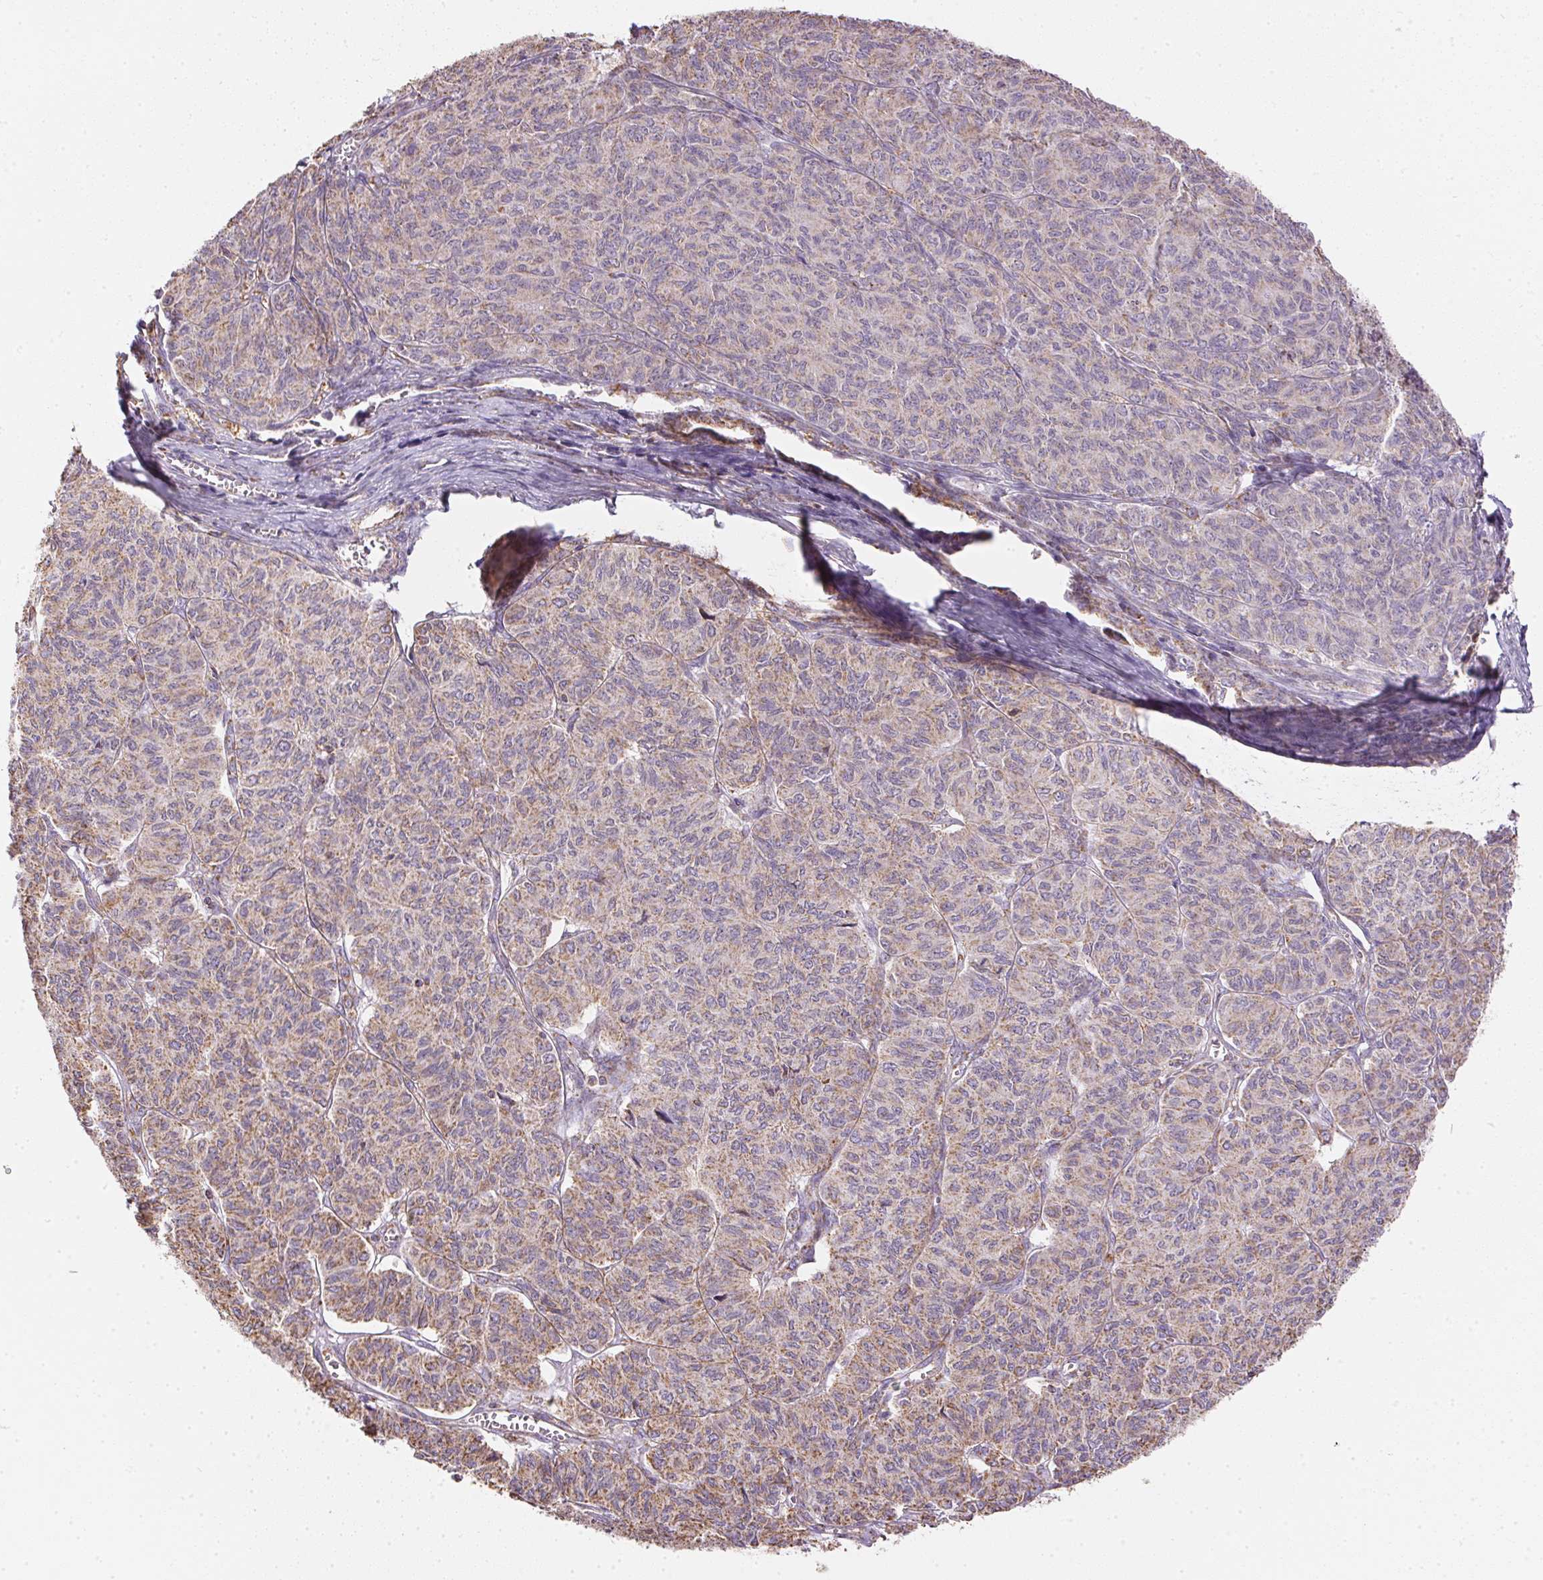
{"staining": {"intensity": "moderate", "quantity": ">75%", "location": "cytoplasmic/membranous"}, "tissue": "ovarian cancer", "cell_type": "Tumor cells", "image_type": "cancer", "snomed": [{"axis": "morphology", "description": "Carcinoma, endometroid"}, {"axis": "topography", "description": "Ovary"}], "caption": "About >75% of tumor cells in human ovarian endometroid carcinoma show moderate cytoplasmic/membranous protein positivity as visualized by brown immunohistochemical staining.", "gene": "MAPK11", "patient": {"sex": "female", "age": 80}}